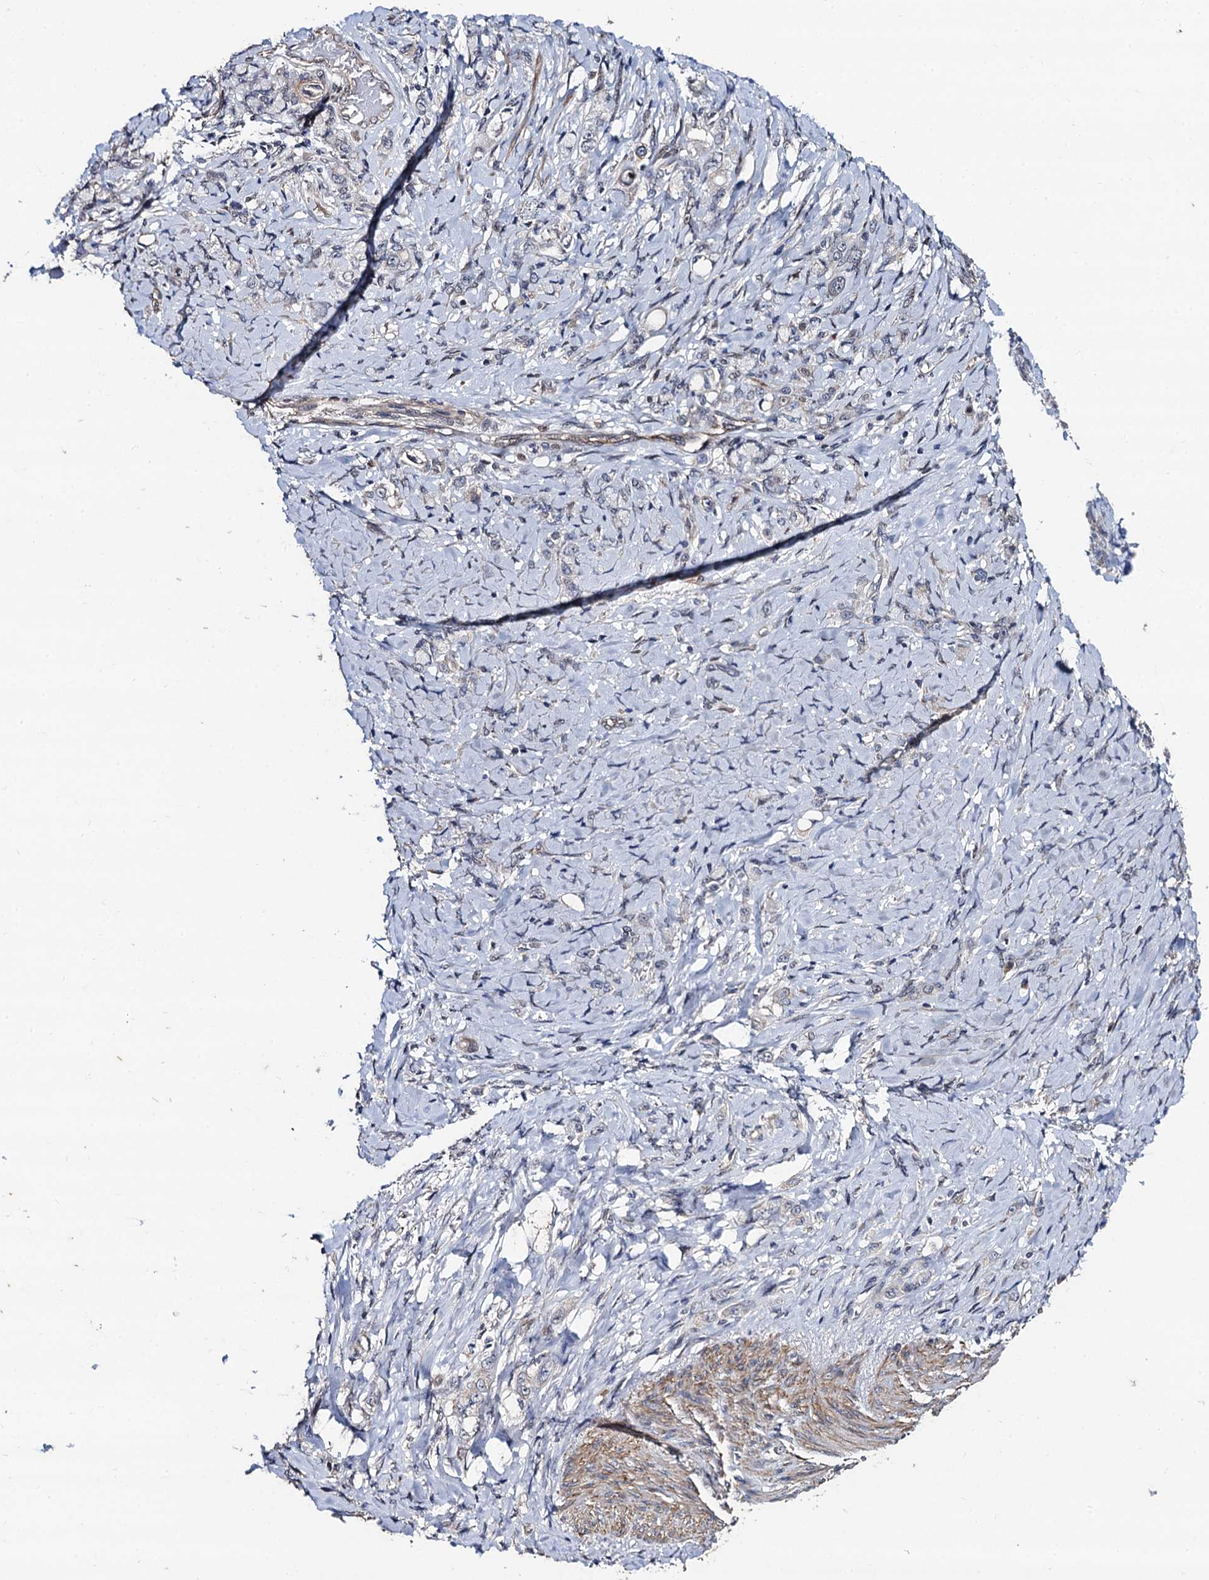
{"staining": {"intensity": "negative", "quantity": "none", "location": "none"}, "tissue": "stomach cancer", "cell_type": "Tumor cells", "image_type": "cancer", "snomed": [{"axis": "morphology", "description": "Adenocarcinoma, NOS"}, {"axis": "topography", "description": "Stomach"}], "caption": "A high-resolution image shows immunohistochemistry staining of adenocarcinoma (stomach), which reveals no significant staining in tumor cells.", "gene": "PPTC7", "patient": {"sex": "female", "age": 79}}